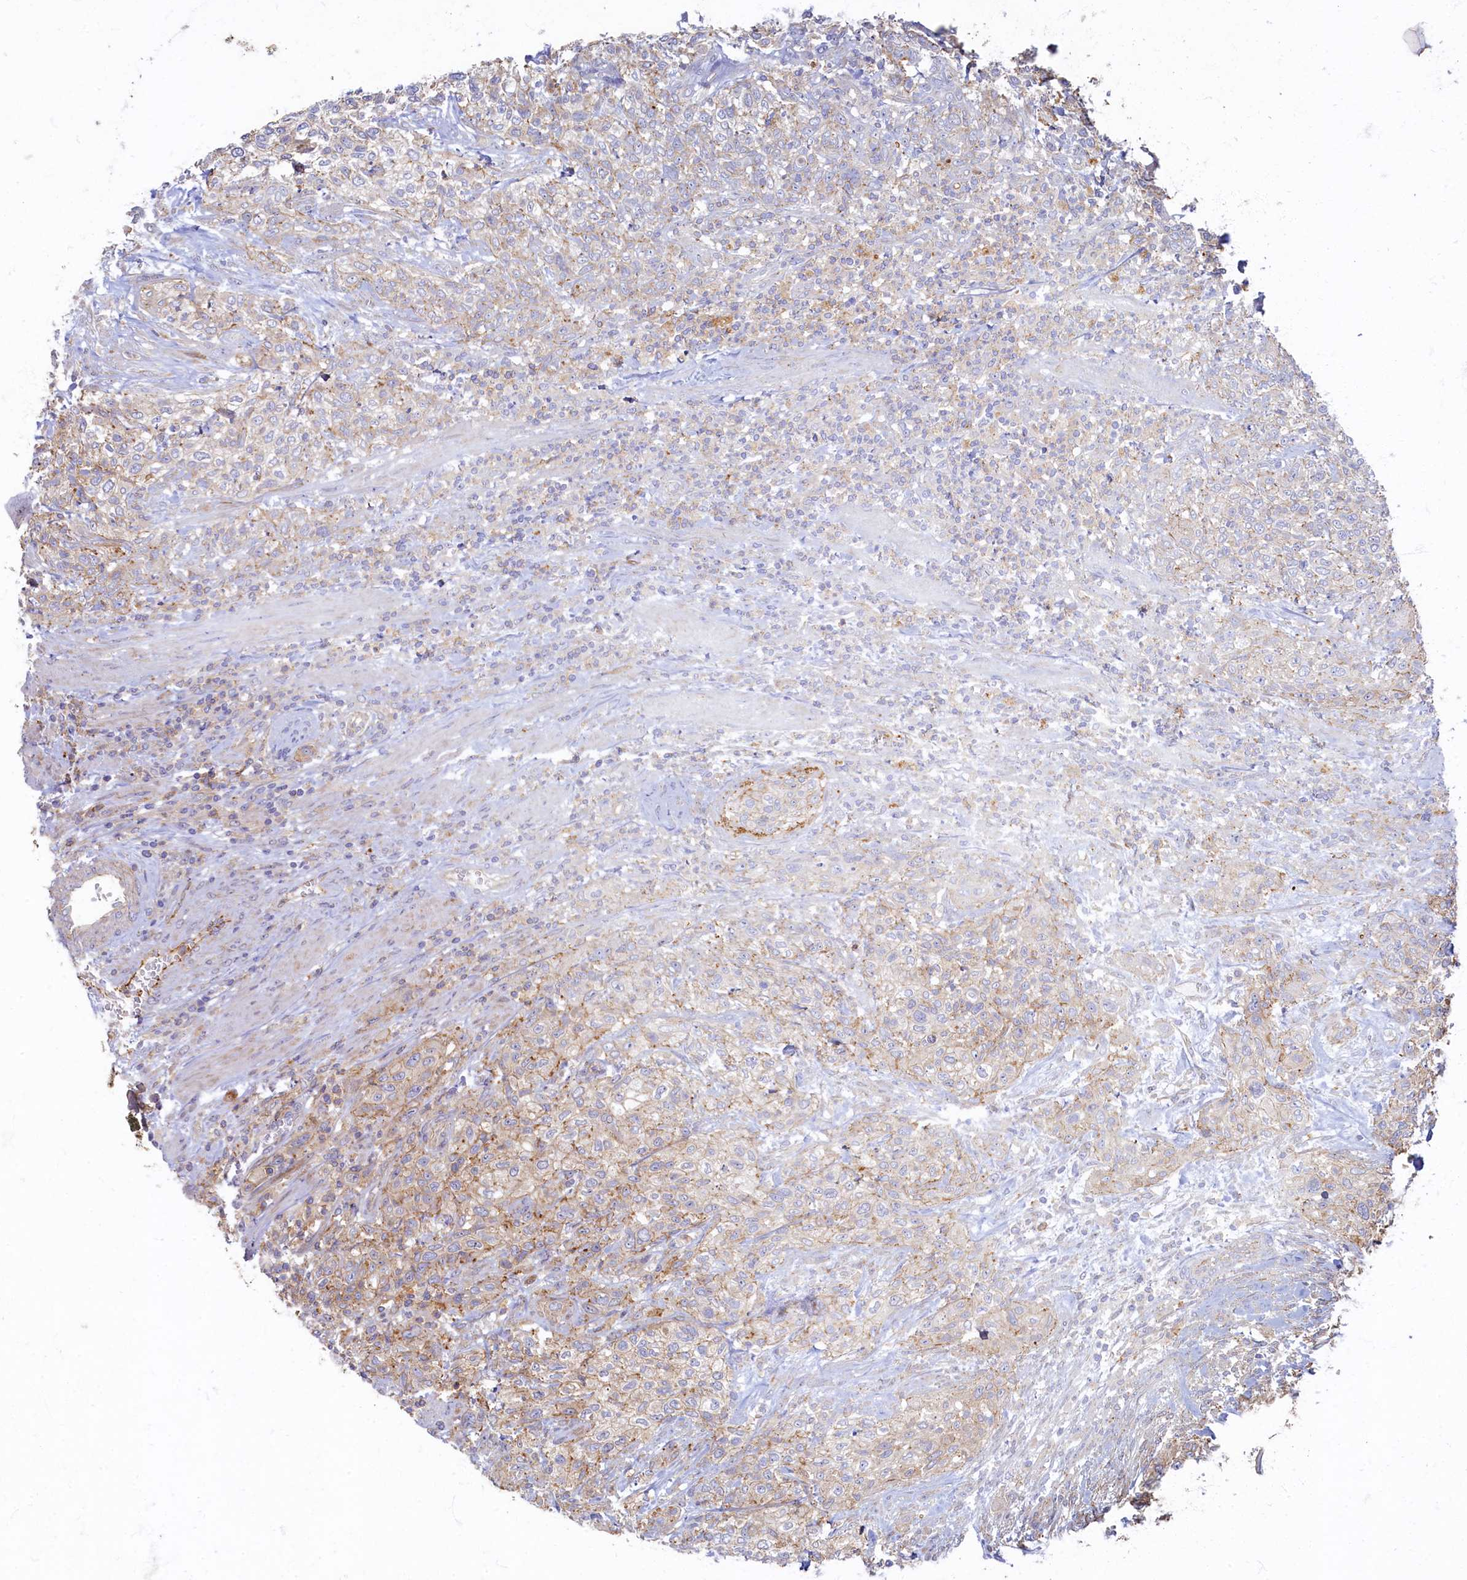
{"staining": {"intensity": "weak", "quantity": "25%-75%", "location": "cytoplasmic/membranous"}, "tissue": "urothelial cancer", "cell_type": "Tumor cells", "image_type": "cancer", "snomed": [{"axis": "morphology", "description": "Normal tissue, NOS"}, {"axis": "morphology", "description": "Urothelial carcinoma, NOS"}, {"axis": "topography", "description": "Urinary bladder"}, {"axis": "topography", "description": "Peripheral nerve tissue"}], "caption": "Transitional cell carcinoma stained with DAB IHC exhibits low levels of weak cytoplasmic/membranous expression in about 25%-75% of tumor cells. The staining is performed using DAB brown chromogen to label protein expression. The nuclei are counter-stained blue using hematoxylin.", "gene": "PSMG2", "patient": {"sex": "male", "age": 35}}